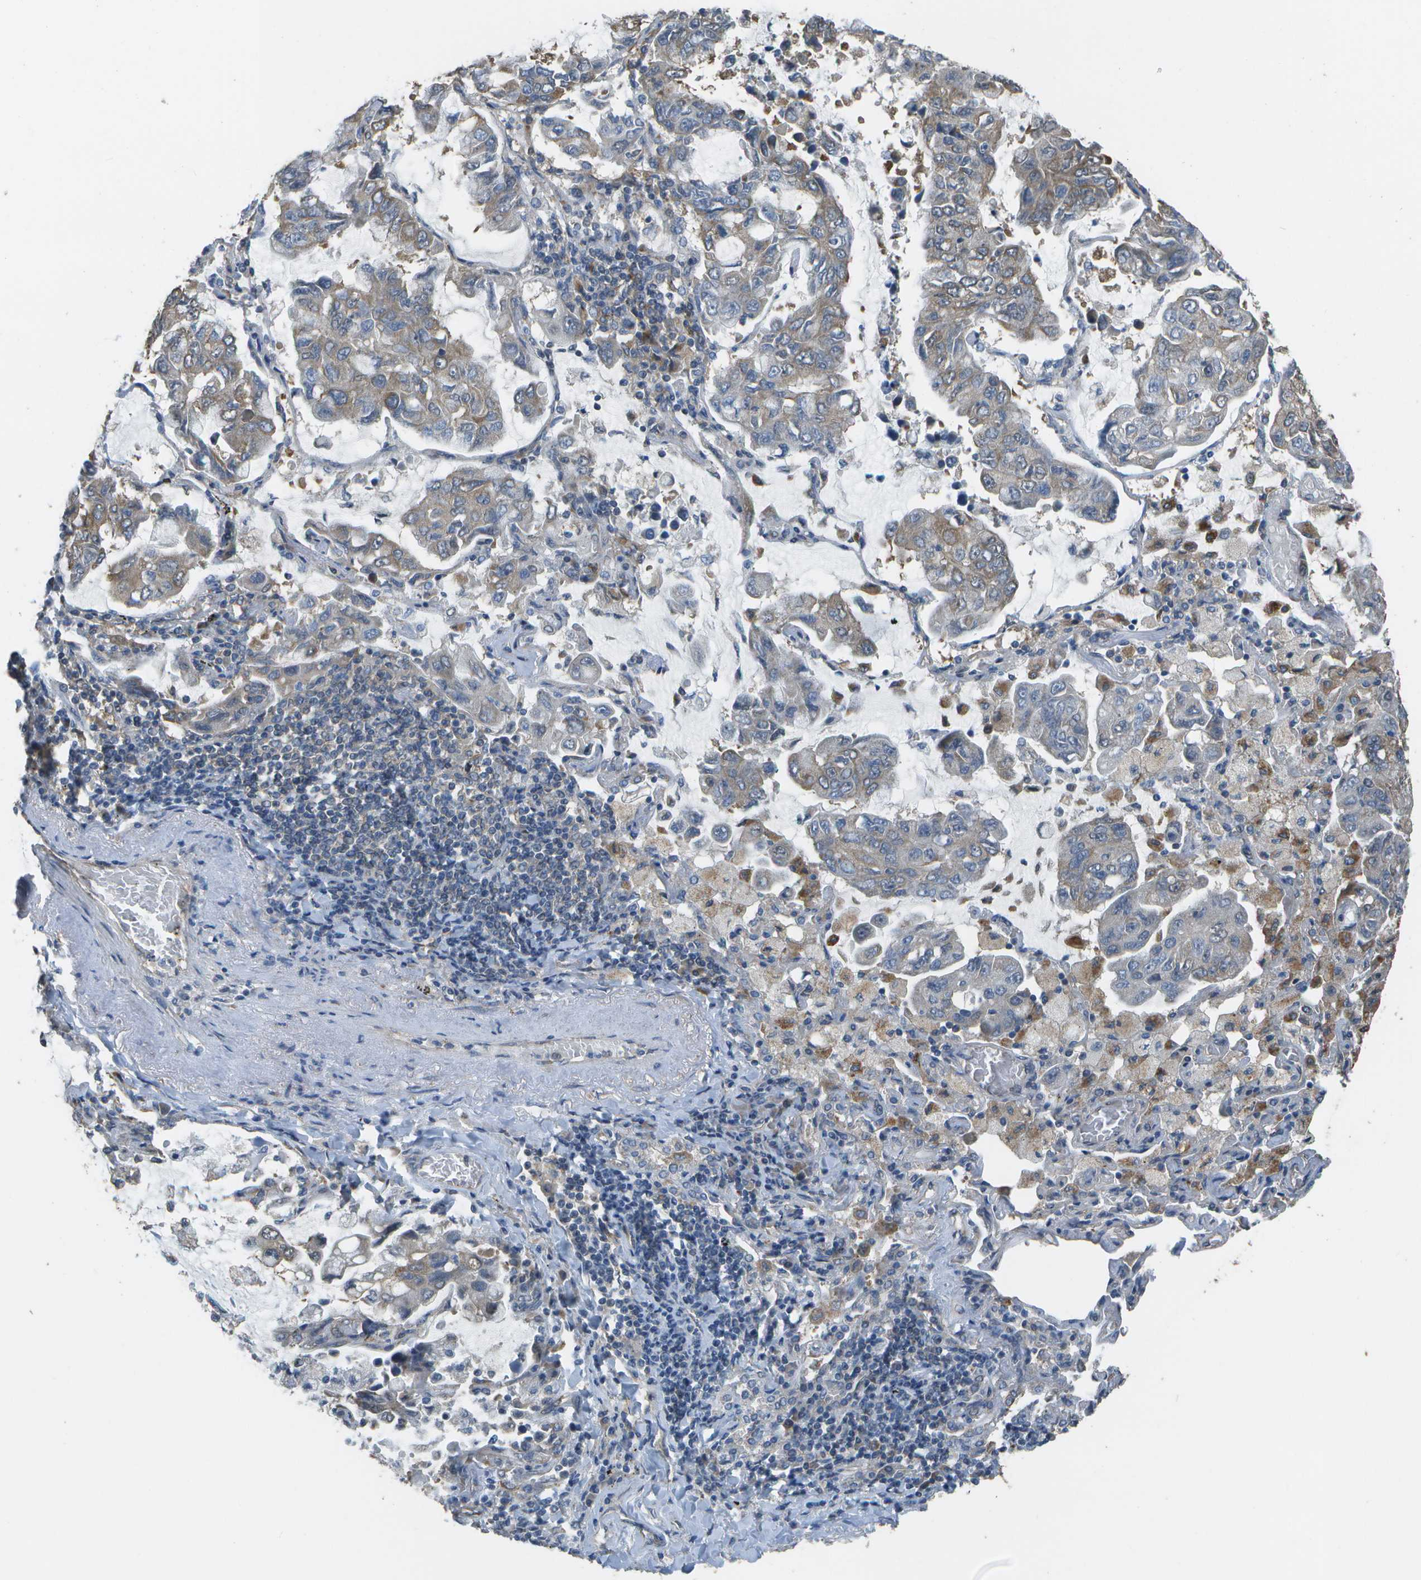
{"staining": {"intensity": "weak", "quantity": "25%-75%", "location": "cytoplasmic/membranous"}, "tissue": "lung cancer", "cell_type": "Tumor cells", "image_type": "cancer", "snomed": [{"axis": "morphology", "description": "Adenocarcinoma, NOS"}, {"axis": "topography", "description": "Lung"}], "caption": "An image of human lung cancer (adenocarcinoma) stained for a protein reveals weak cytoplasmic/membranous brown staining in tumor cells. The staining was performed using DAB, with brown indicating positive protein expression. Nuclei are stained blue with hematoxylin.", "gene": "CLNS1A", "patient": {"sex": "male", "age": 64}}